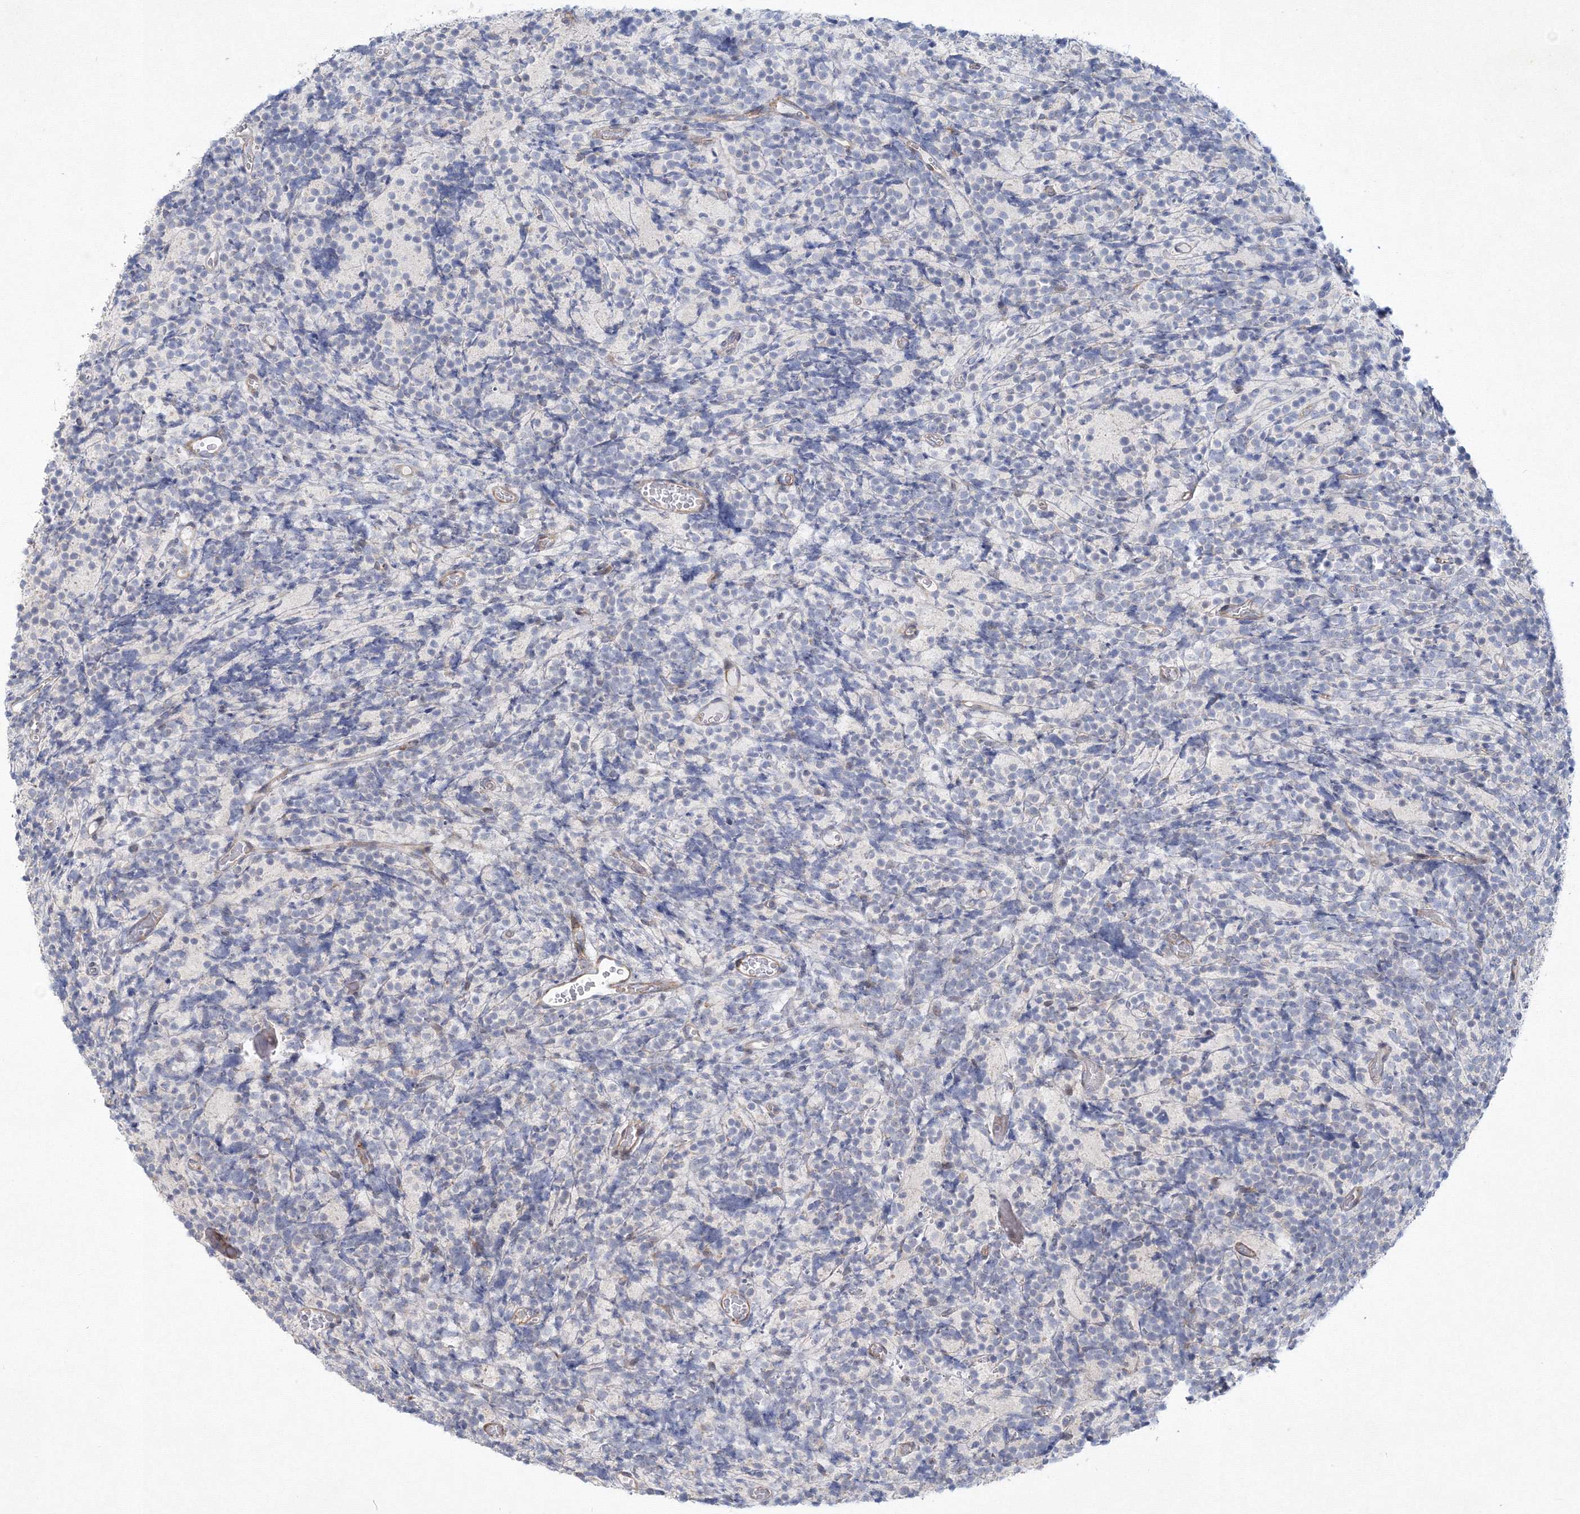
{"staining": {"intensity": "negative", "quantity": "none", "location": "none"}, "tissue": "glioma", "cell_type": "Tumor cells", "image_type": "cancer", "snomed": [{"axis": "morphology", "description": "Glioma, malignant, Low grade"}, {"axis": "topography", "description": "Brain"}], "caption": "The photomicrograph exhibits no significant staining in tumor cells of malignant glioma (low-grade). (Stains: DAB immunohistochemistry with hematoxylin counter stain, Microscopy: brightfield microscopy at high magnification).", "gene": "WDR49", "patient": {"sex": "female", "age": 1}}